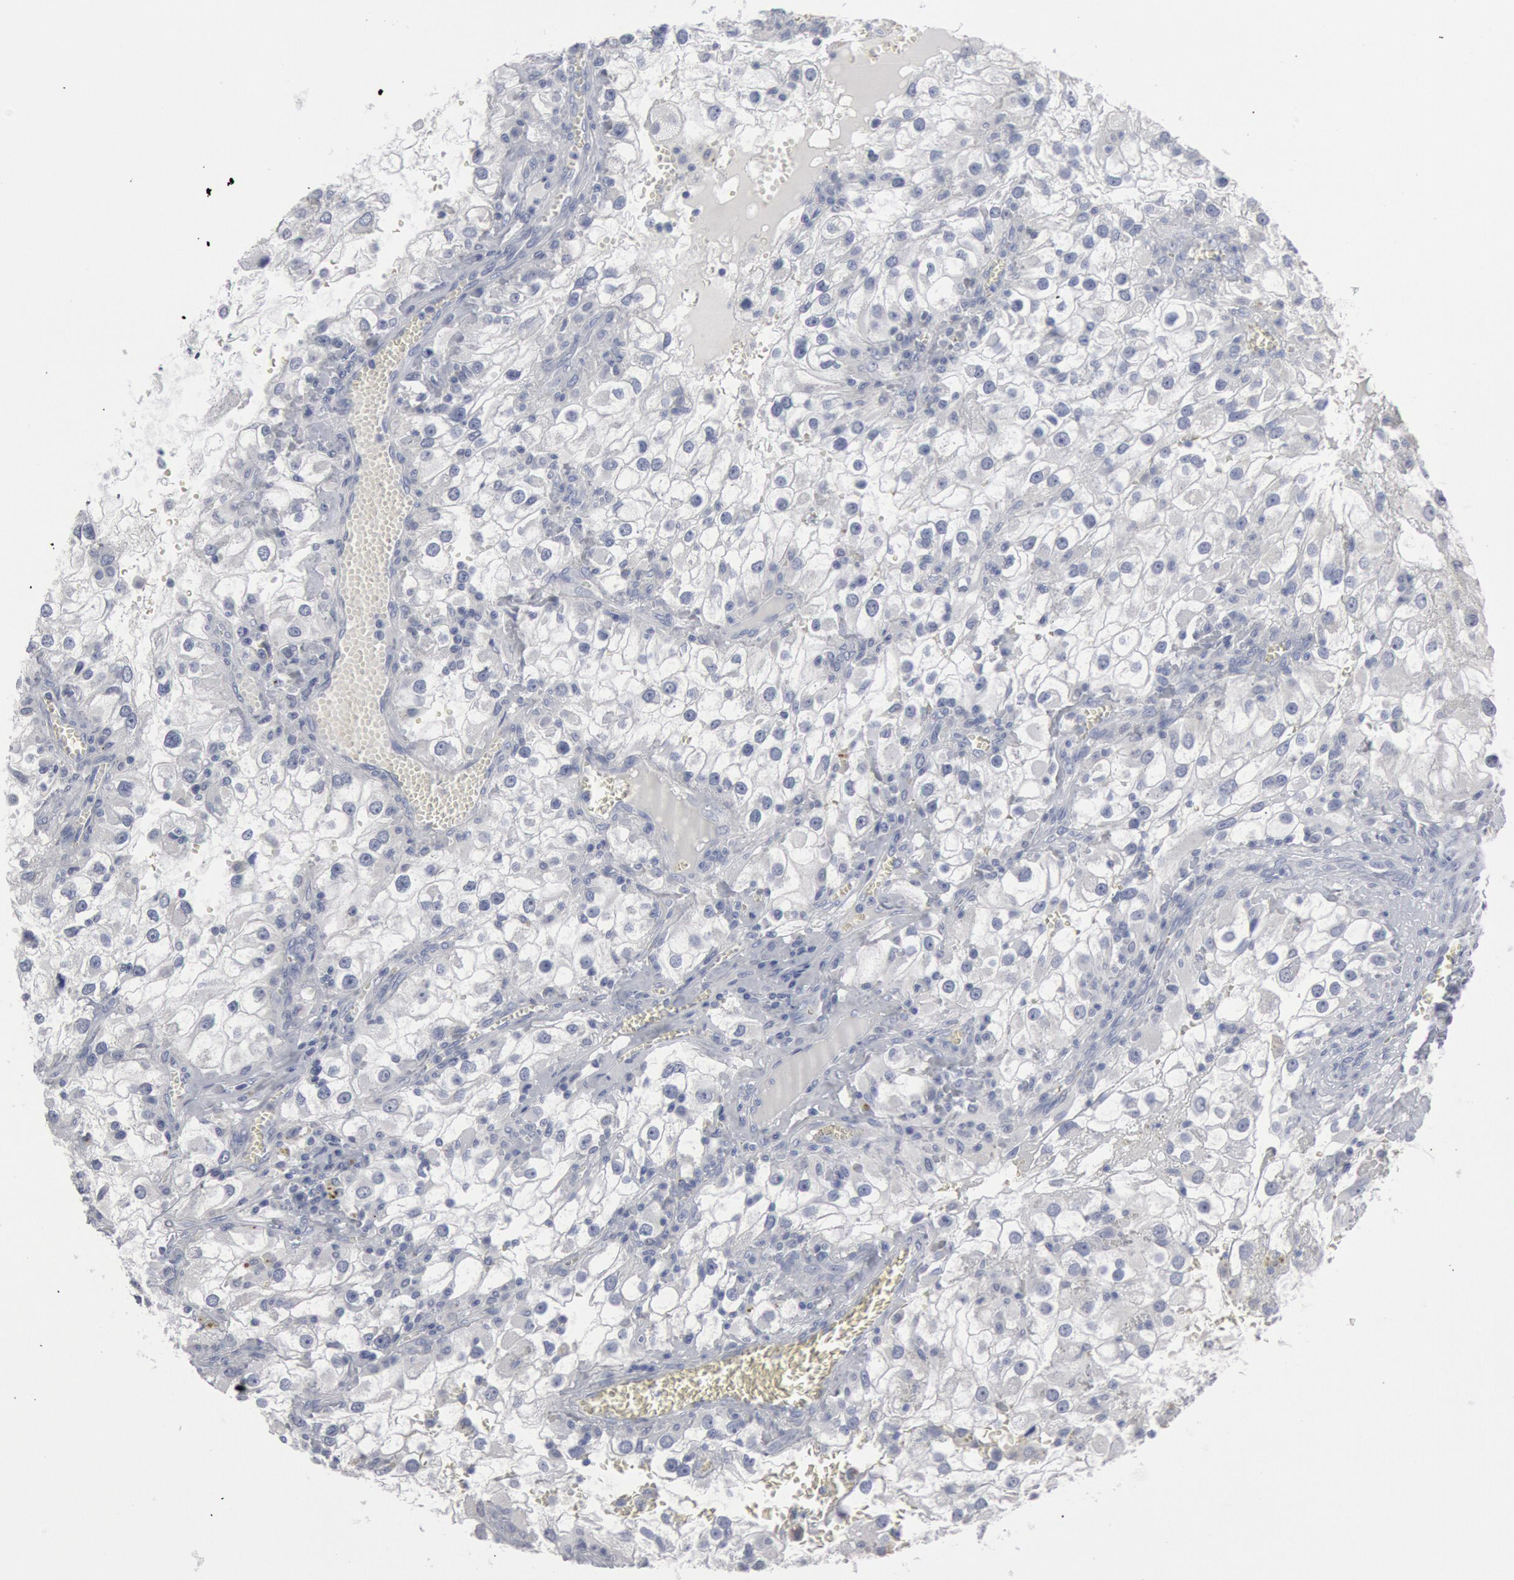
{"staining": {"intensity": "negative", "quantity": "none", "location": "none"}, "tissue": "renal cancer", "cell_type": "Tumor cells", "image_type": "cancer", "snomed": [{"axis": "morphology", "description": "Adenocarcinoma, NOS"}, {"axis": "topography", "description": "Kidney"}], "caption": "Tumor cells are negative for brown protein staining in adenocarcinoma (renal). (DAB (3,3'-diaminobenzidine) immunohistochemistry with hematoxylin counter stain).", "gene": "DMC1", "patient": {"sex": "female", "age": 52}}